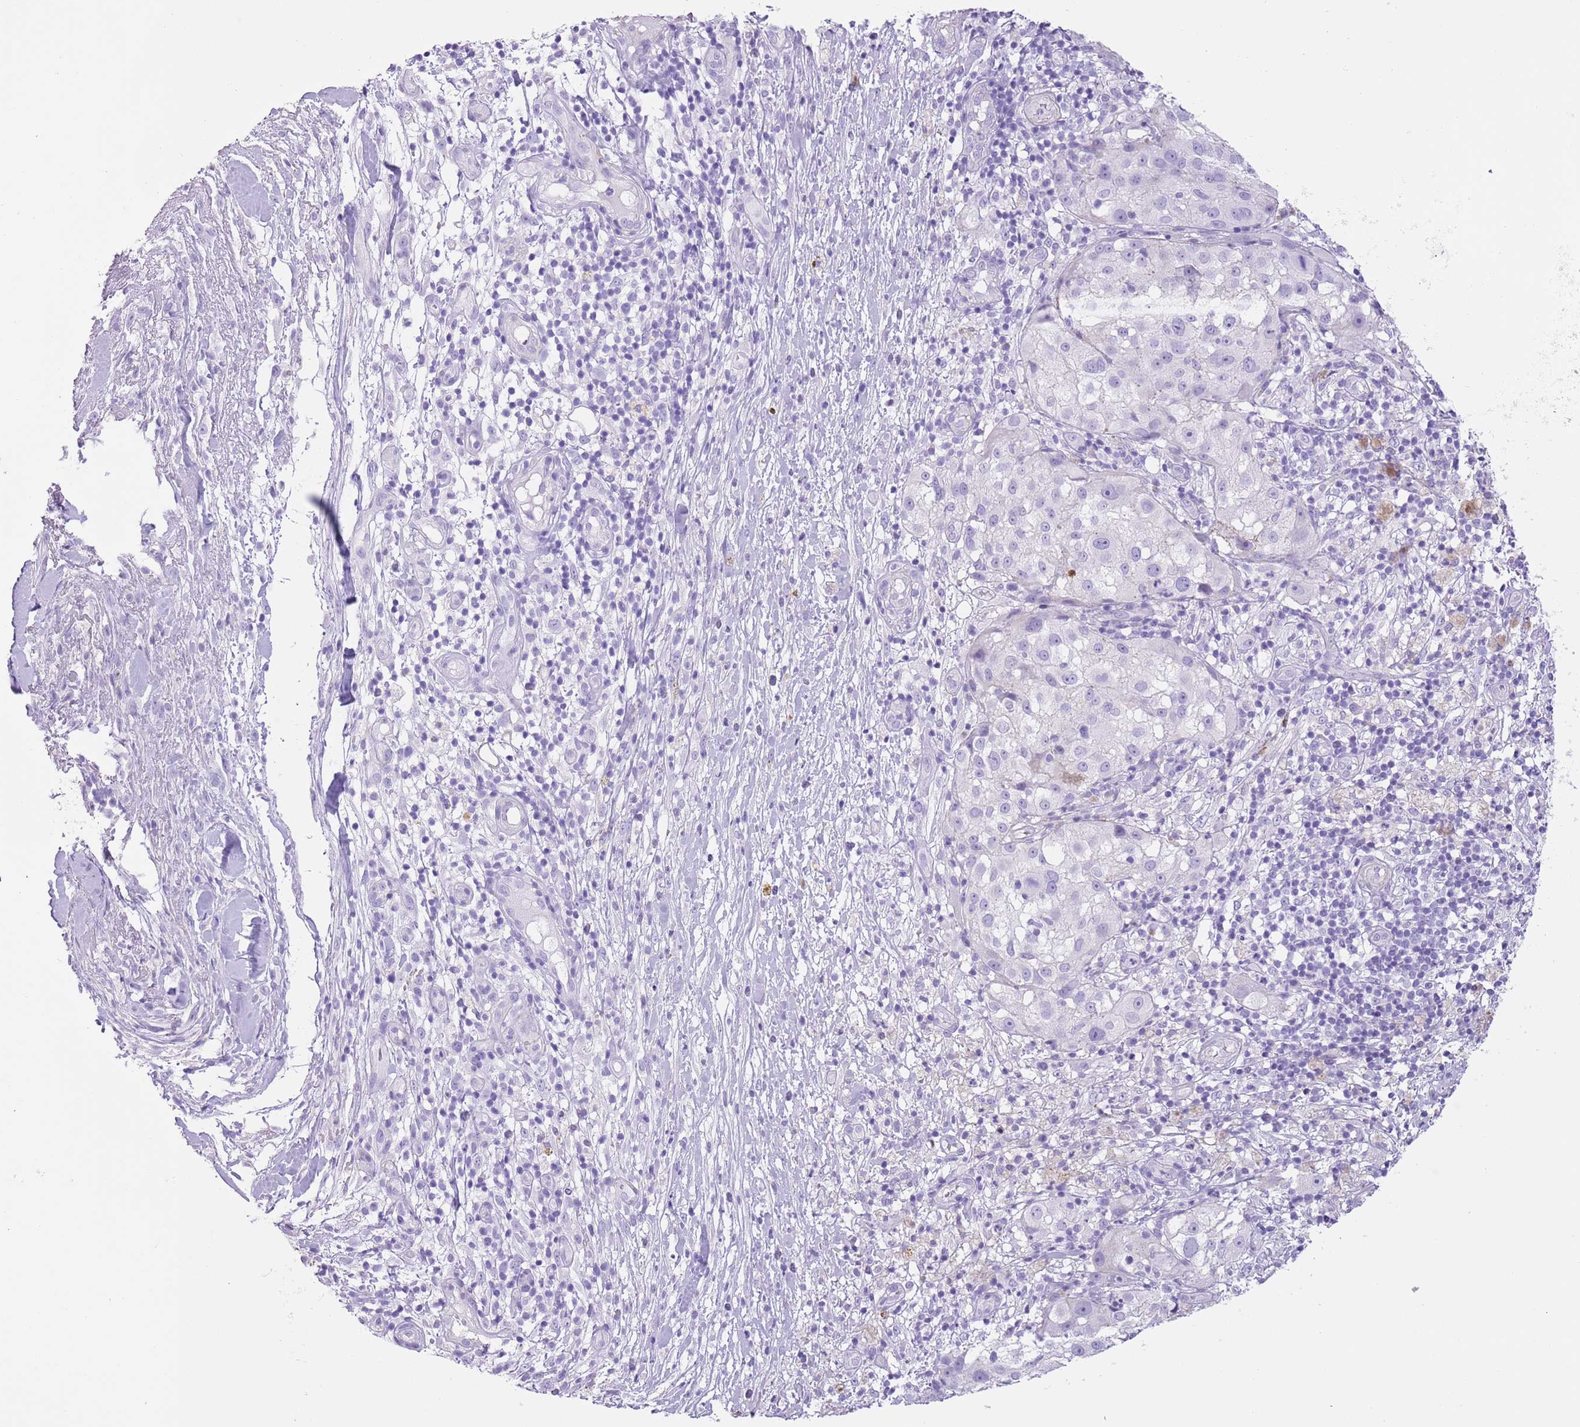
{"staining": {"intensity": "negative", "quantity": "none", "location": "none"}, "tissue": "melanoma", "cell_type": "Tumor cells", "image_type": "cancer", "snomed": [{"axis": "morphology", "description": "Normal morphology"}, {"axis": "morphology", "description": "Malignant melanoma, NOS"}, {"axis": "topography", "description": "Skin"}], "caption": "The IHC histopathology image has no significant positivity in tumor cells of melanoma tissue.", "gene": "SLC7A14", "patient": {"sex": "female", "age": 72}}